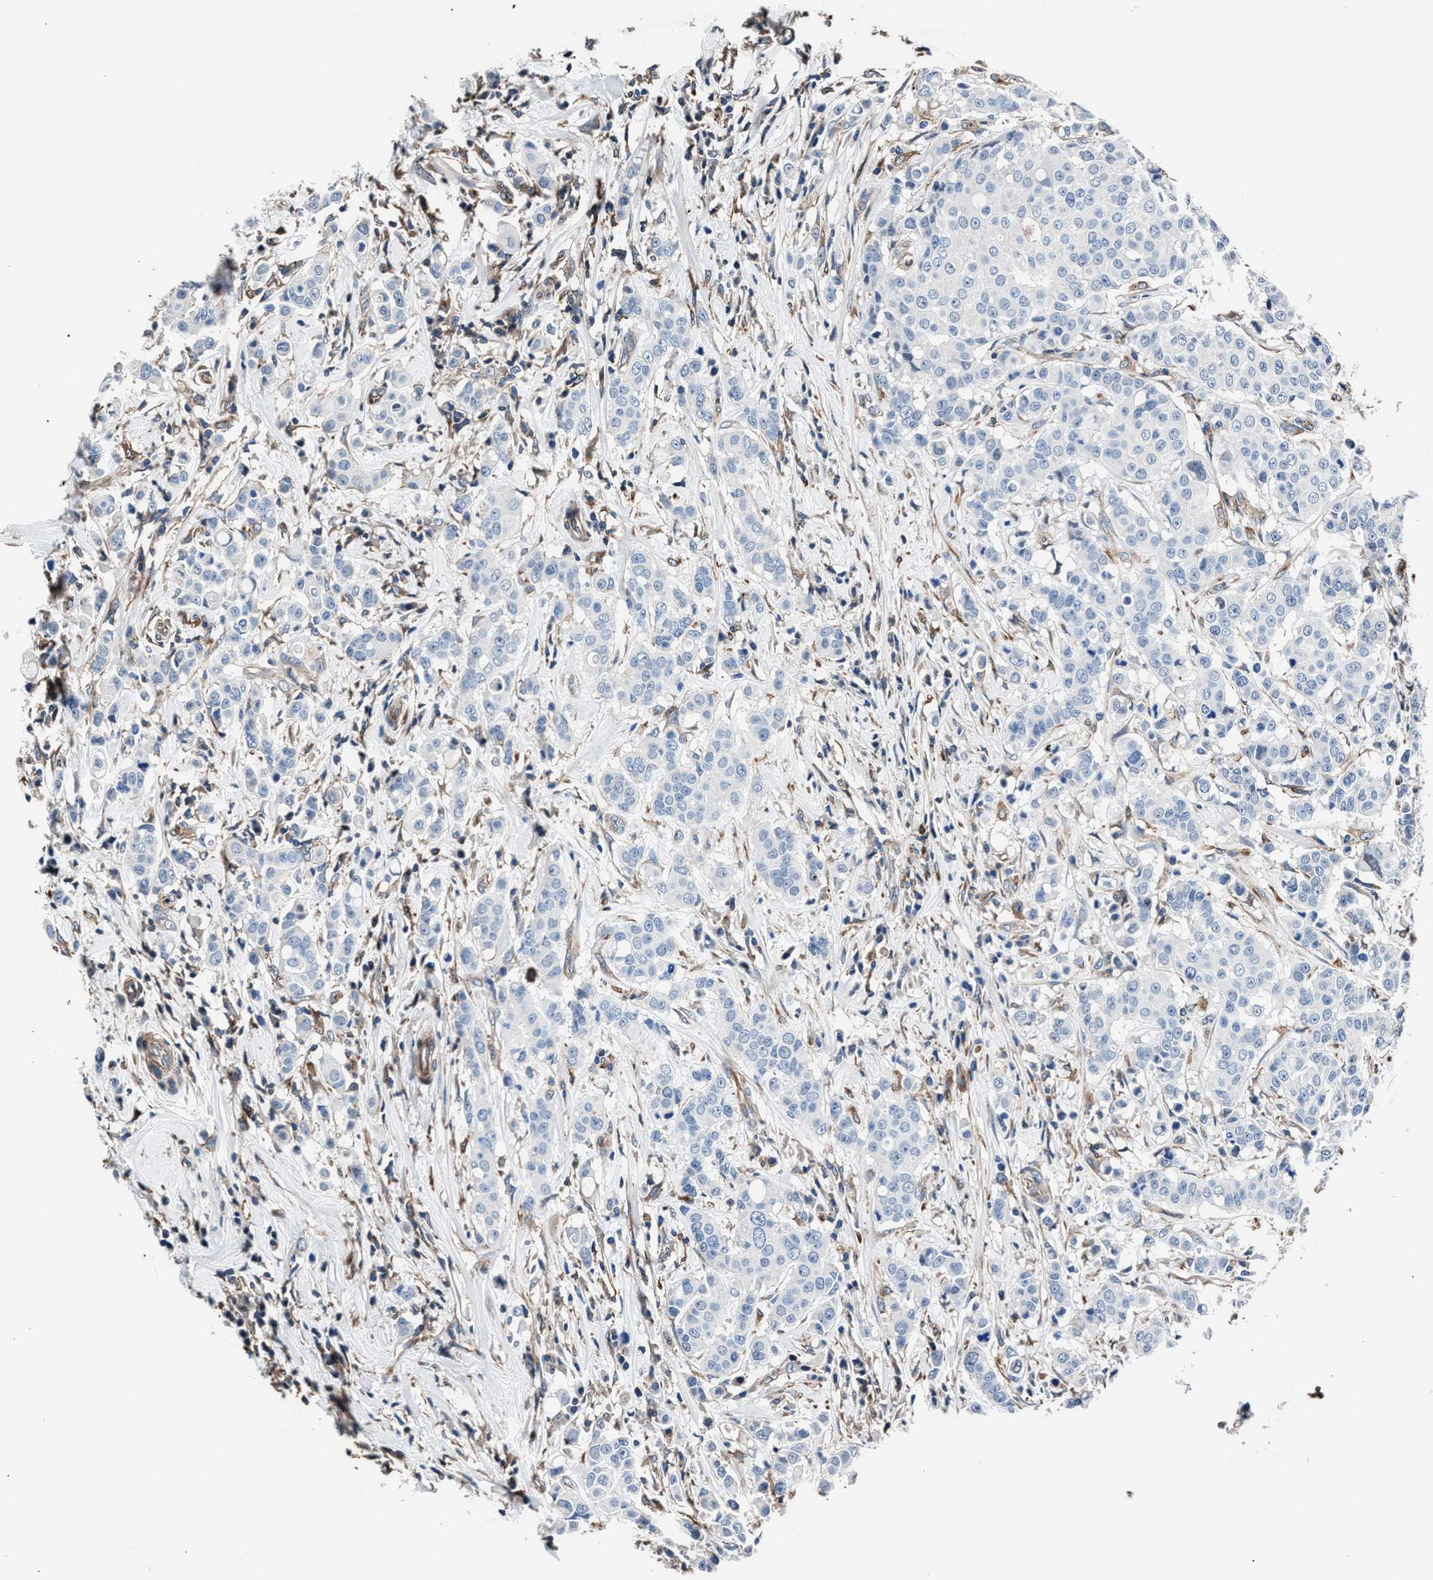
{"staining": {"intensity": "negative", "quantity": "none", "location": "none"}, "tissue": "breast cancer", "cell_type": "Tumor cells", "image_type": "cancer", "snomed": [{"axis": "morphology", "description": "Duct carcinoma"}, {"axis": "topography", "description": "Breast"}], "caption": "The histopathology image reveals no significant positivity in tumor cells of breast invasive ductal carcinoma.", "gene": "MFSD11", "patient": {"sex": "female", "age": 27}}